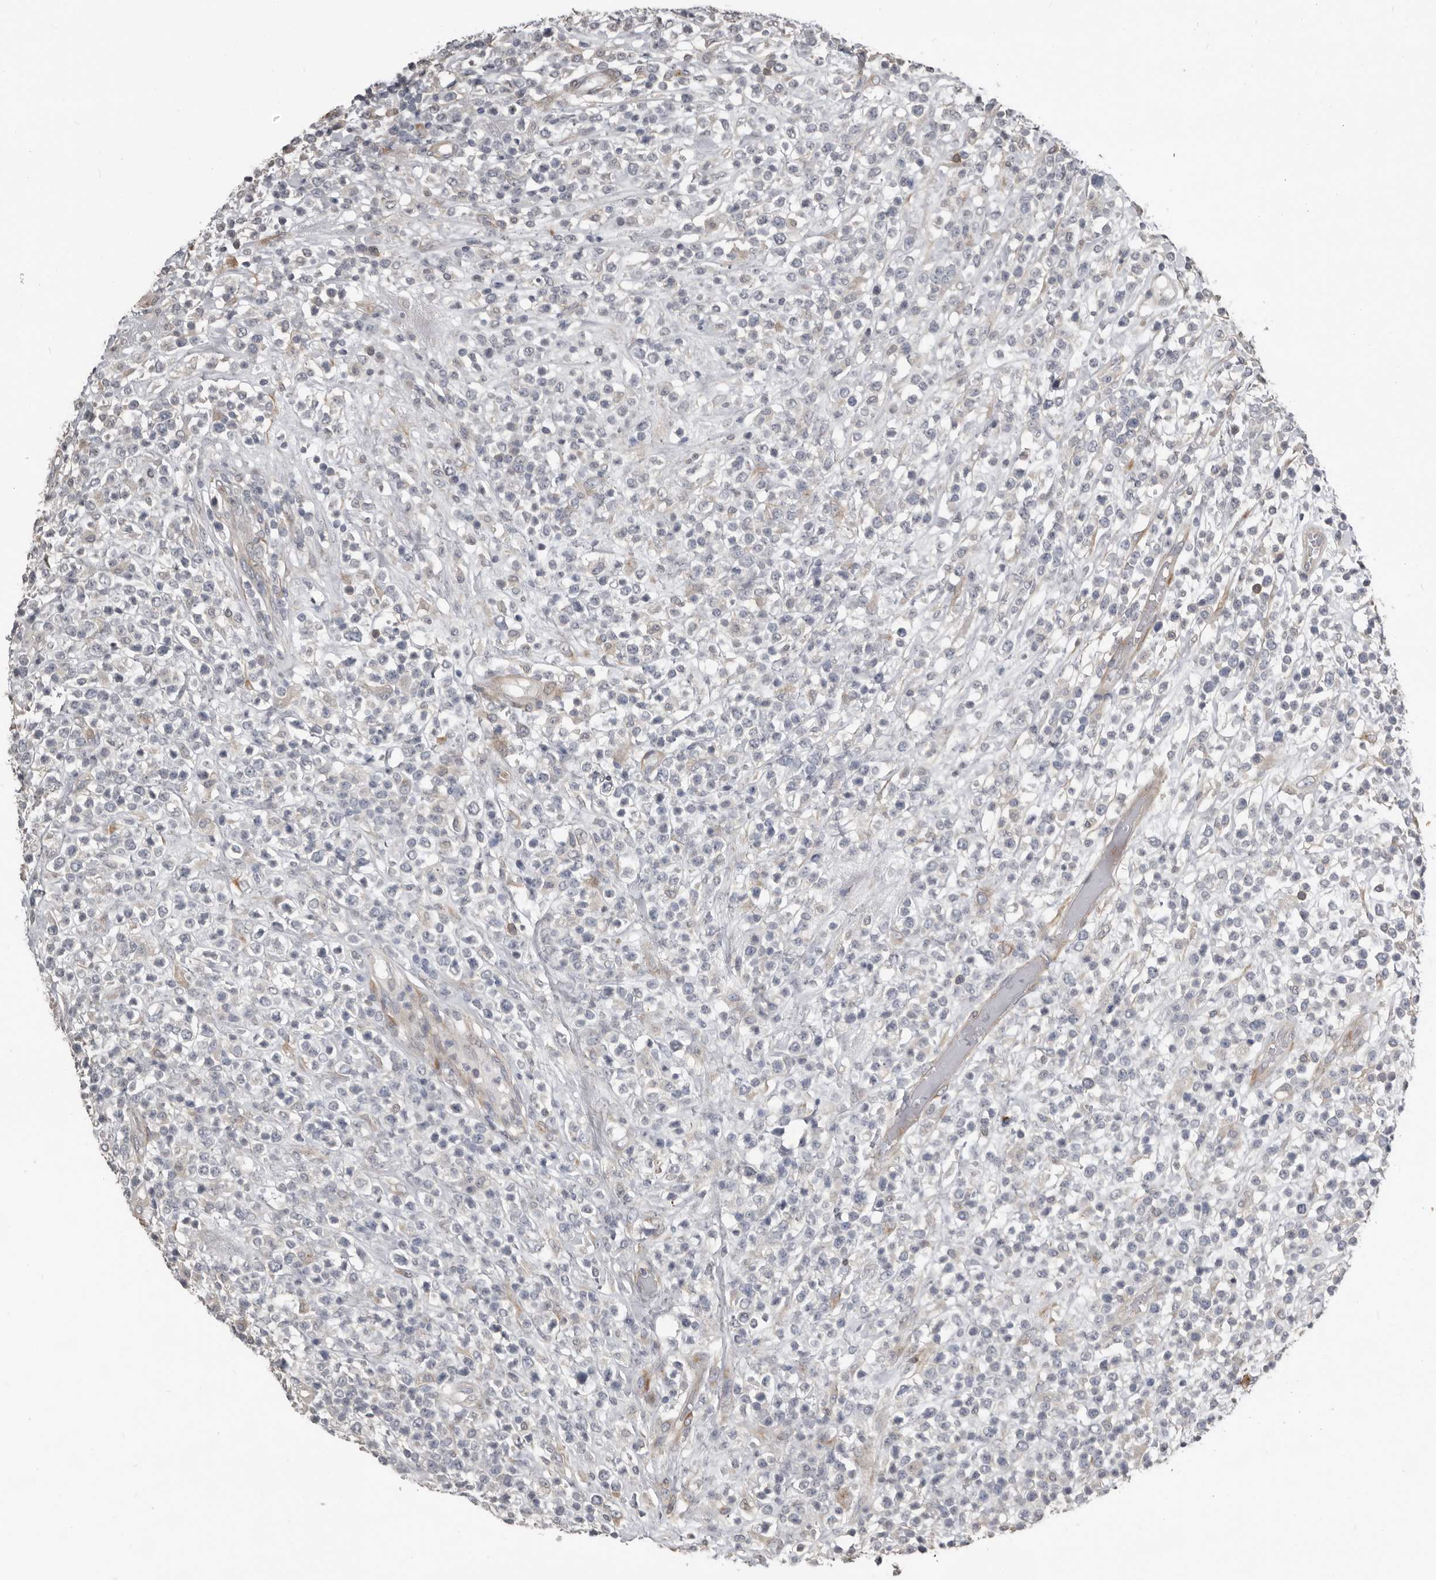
{"staining": {"intensity": "negative", "quantity": "none", "location": "none"}, "tissue": "lymphoma", "cell_type": "Tumor cells", "image_type": "cancer", "snomed": [{"axis": "morphology", "description": "Malignant lymphoma, non-Hodgkin's type, High grade"}, {"axis": "topography", "description": "Colon"}], "caption": "Malignant lymphoma, non-Hodgkin's type (high-grade) stained for a protein using IHC exhibits no staining tumor cells.", "gene": "KCNJ8", "patient": {"sex": "female", "age": 53}}